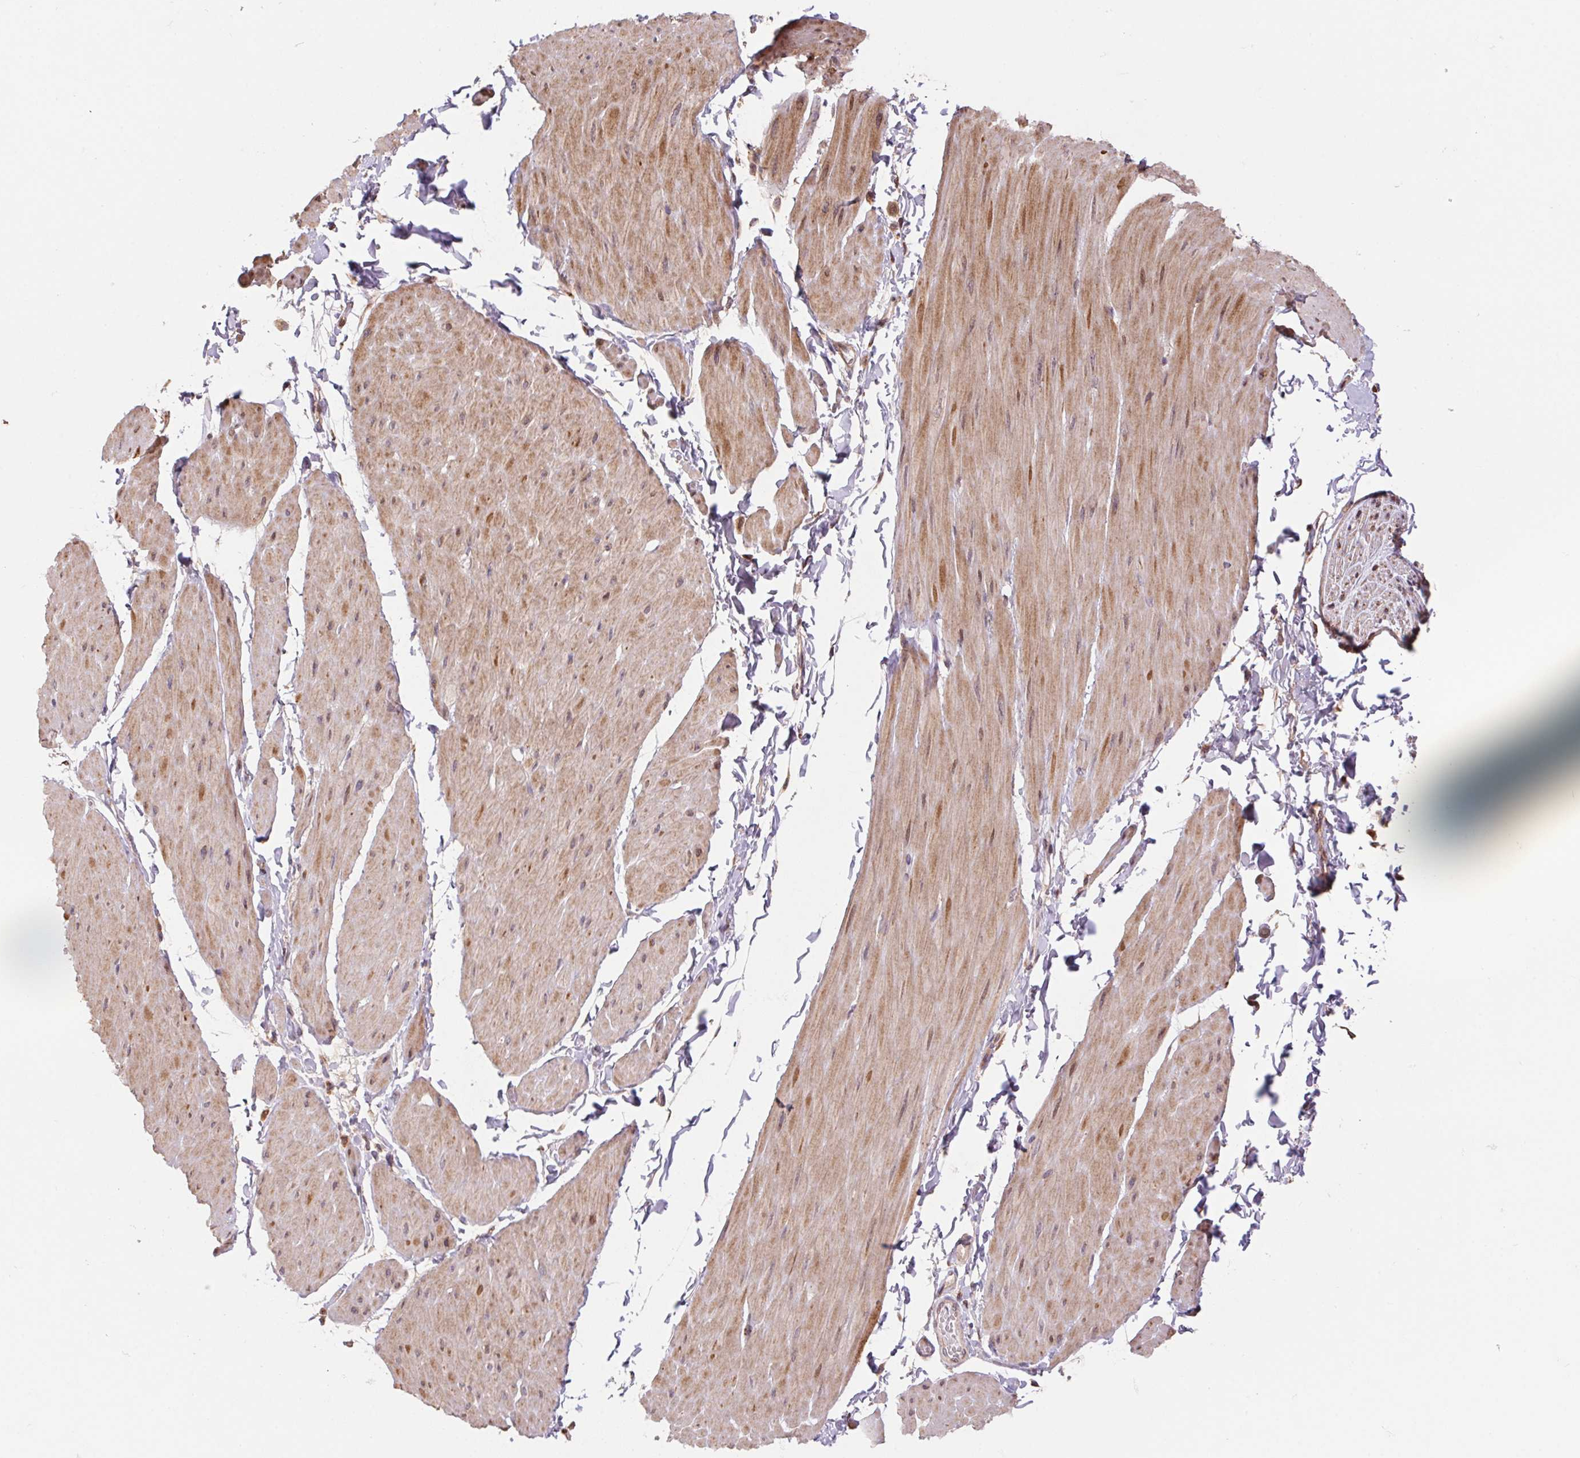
{"staining": {"intensity": "weak", "quantity": ">75%", "location": "cytoplasmic/membranous"}, "tissue": "adipose tissue", "cell_type": "Adipocytes", "image_type": "normal", "snomed": [{"axis": "morphology", "description": "Normal tissue, NOS"}, {"axis": "topography", "description": "Smooth muscle"}, {"axis": "topography", "description": "Peripheral nerve tissue"}], "caption": "Immunohistochemical staining of benign adipose tissue demonstrates >75% levels of weak cytoplasmic/membranous protein staining in approximately >75% of adipocytes. (IHC, brightfield microscopy, high magnification).", "gene": "PDHA1", "patient": {"sex": "male", "age": 58}}